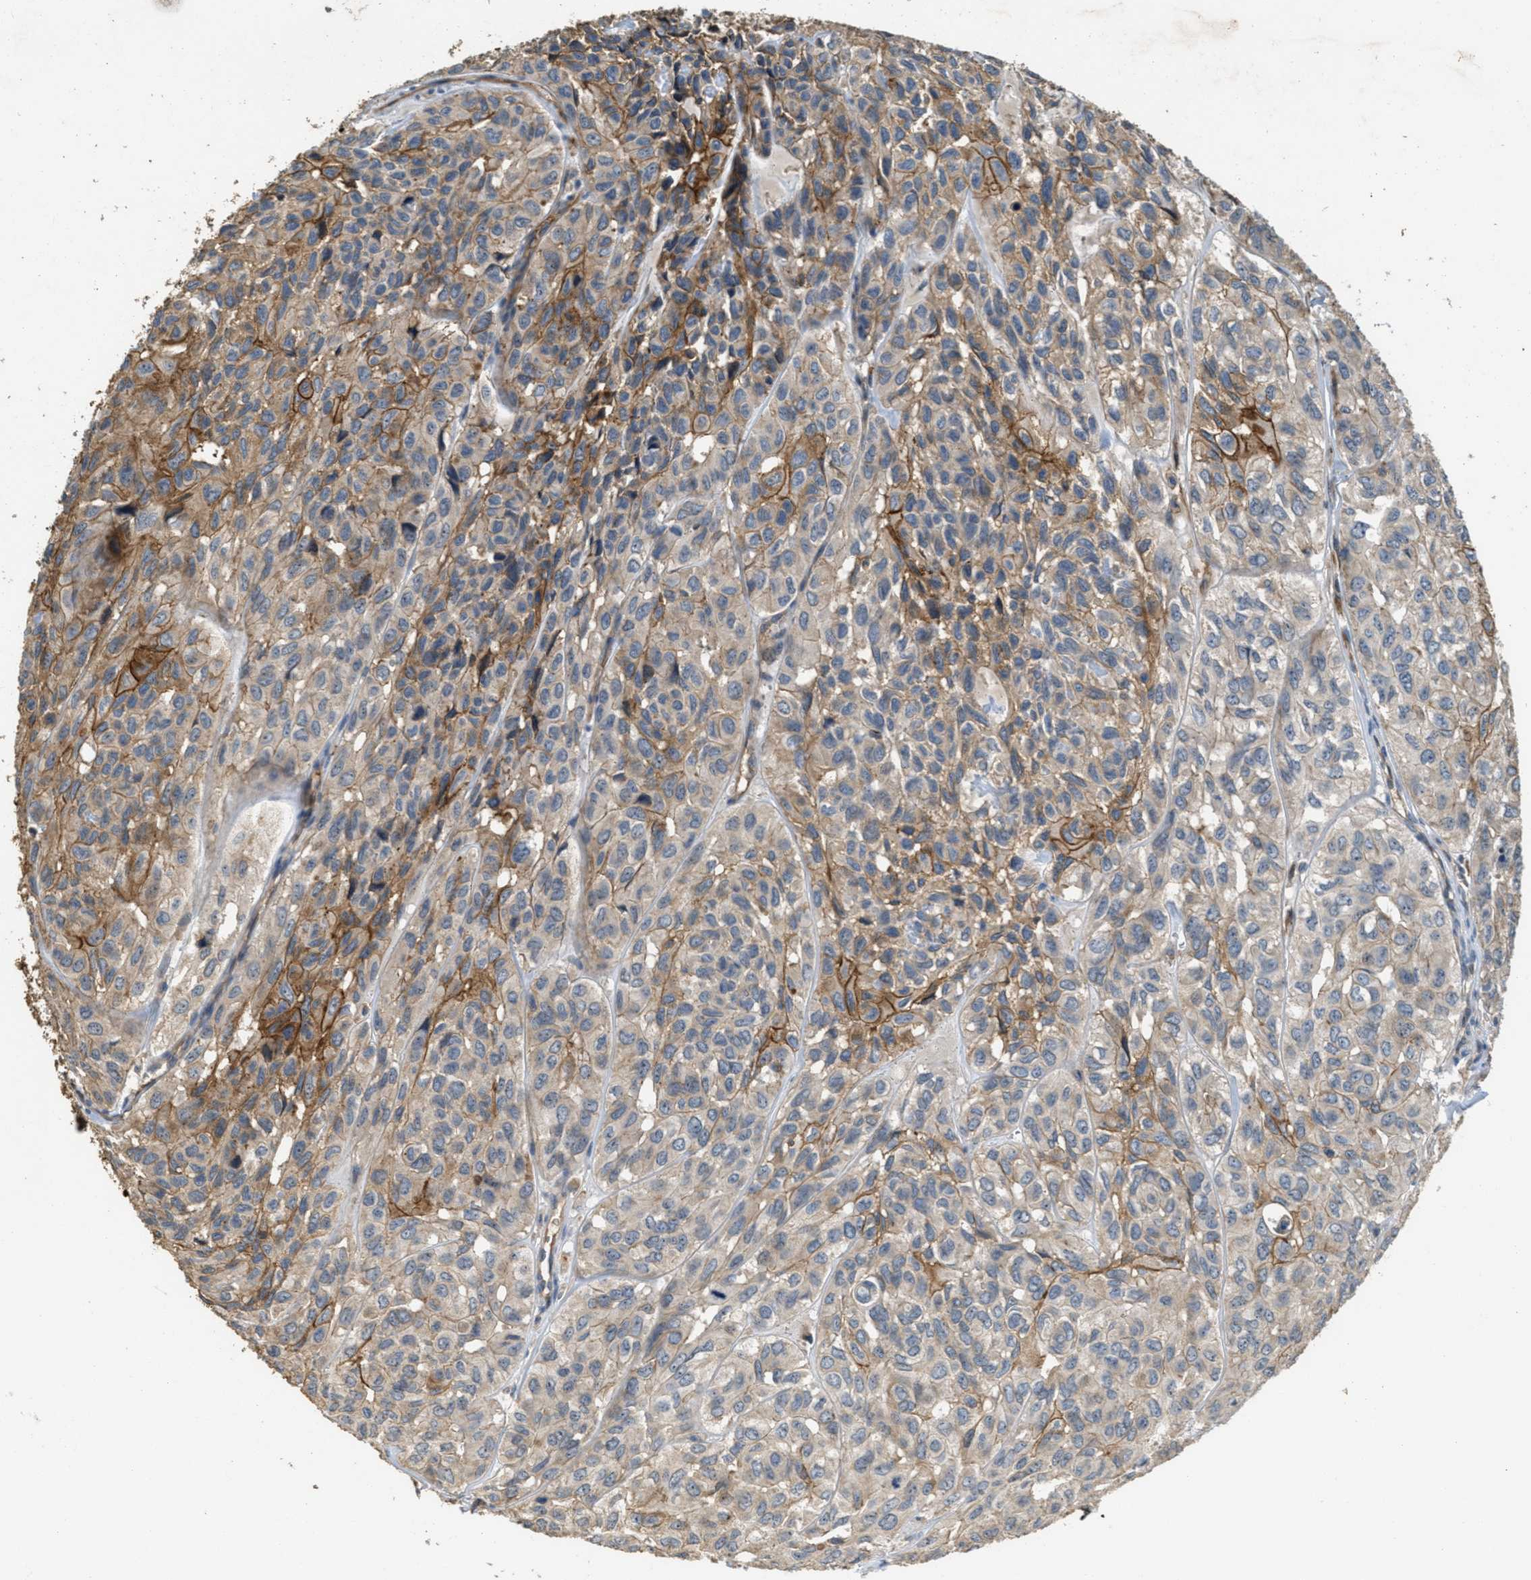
{"staining": {"intensity": "weak", "quantity": ">75%", "location": "cytoplasmic/membranous"}, "tissue": "head and neck cancer", "cell_type": "Tumor cells", "image_type": "cancer", "snomed": [{"axis": "morphology", "description": "Adenocarcinoma, NOS"}, {"axis": "topography", "description": "Salivary gland, NOS"}, {"axis": "topography", "description": "Head-Neck"}], "caption": "Protein expression analysis of adenocarcinoma (head and neck) exhibits weak cytoplasmic/membranous expression in about >75% of tumor cells.", "gene": "OSMR", "patient": {"sex": "female", "age": 76}}